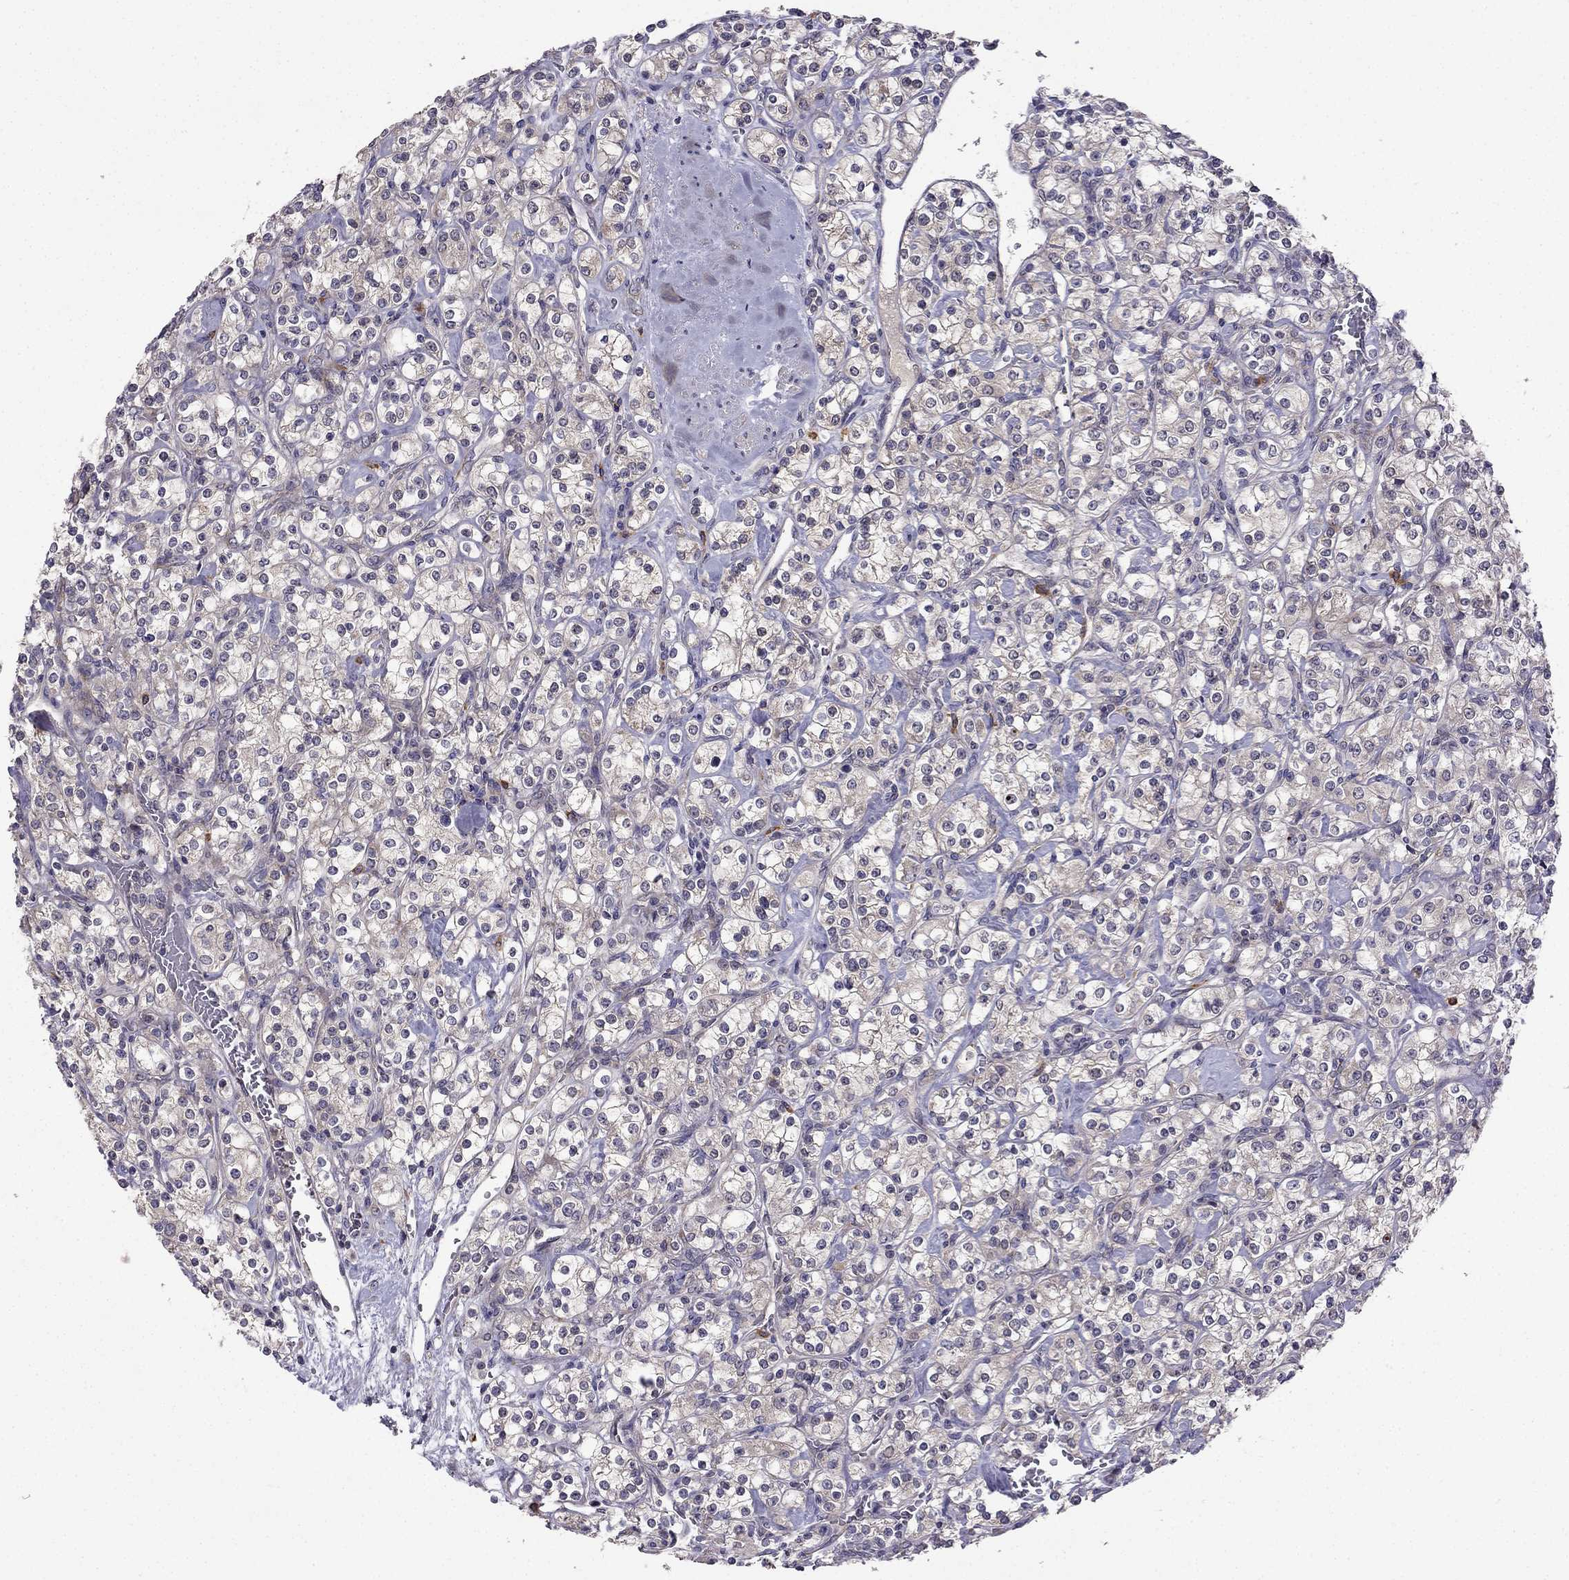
{"staining": {"intensity": "weak", "quantity": "25%-75%", "location": "cytoplasmic/membranous"}, "tissue": "renal cancer", "cell_type": "Tumor cells", "image_type": "cancer", "snomed": [{"axis": "morphology", "description": "Adenocarcinoma, NOS"}, {"axis": "topography", "description": "Kidney"}], "caption": "The image exhibits staining of renal adenocarcinoma, revealing weak cytoplasmic/membranous protein staining (brown color) within tumor cells. (DAB (3,3'-diaminobenzidine) IHC, brown staining for protein, blue staining for nuclei).", "gene": "STXBP5", "patient": {"sex": "male", "age": 77}}